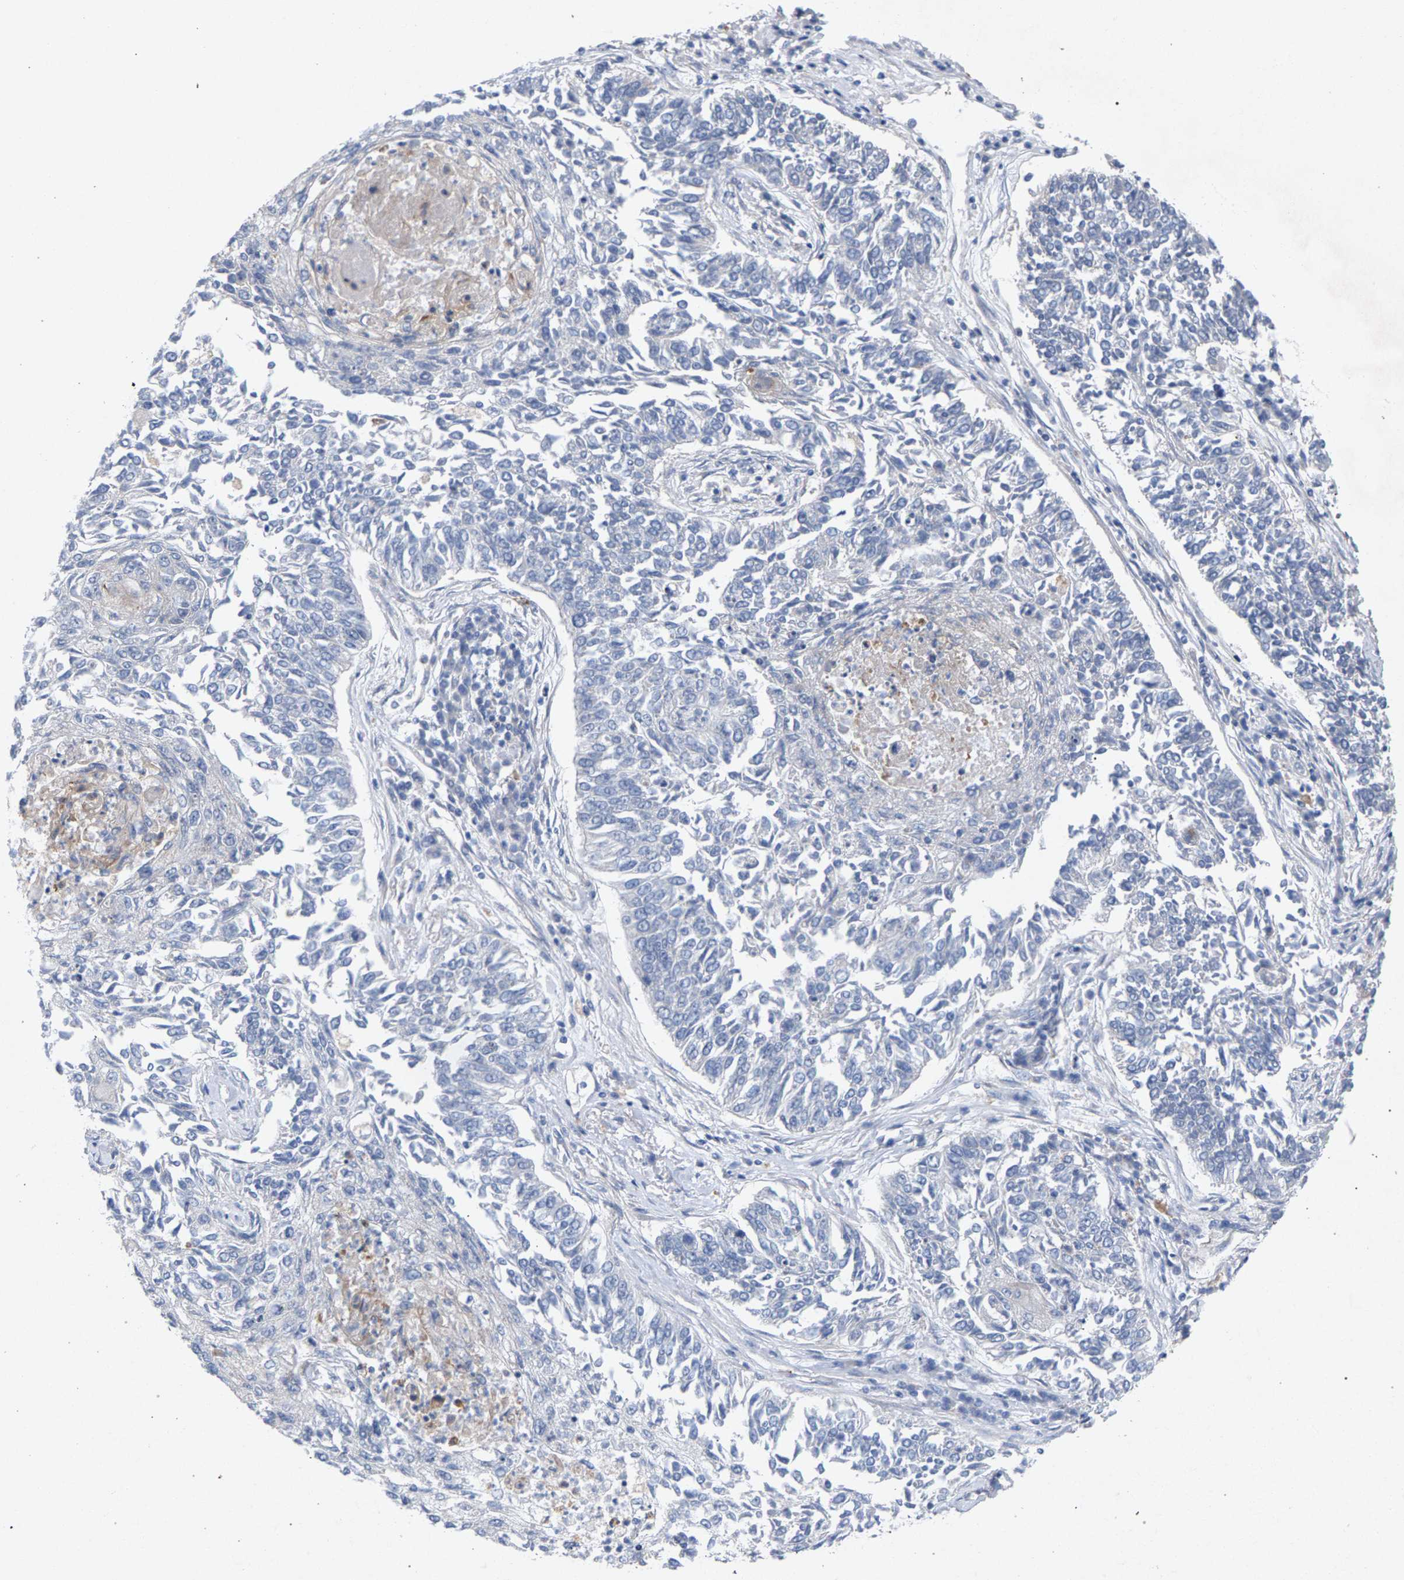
{"staining": {"intensity": "negative", "quantity": "none", "location": "none"}, "tissue": "lung cancer", "cell_type": "Tumor cells", "image_type": "cancer", "snomed": [{"axis": "morphology", "description": "Normal tissue, NOS"}, {"axis": "morphology", "description": "Squamous cell carcinoma, NOS"}, {"axis": "topography", "description": "Cartilage tissue"}, {"axis": "topography", "description": "Bronchus"}, {"axis": "topography", "description": "Lung"}], "caption": "There is no significant staining in tumor cells of lung squamous cell carcinoma. (Stains: DAB (3,3'-diaminobenzidine) immunohistochemistry with hematoxylin counter stain, Microscopy: brightfield microscopy at high magnification).", "gene": "MAMDC2", "patient": {"sex": "female", "age": 49}}